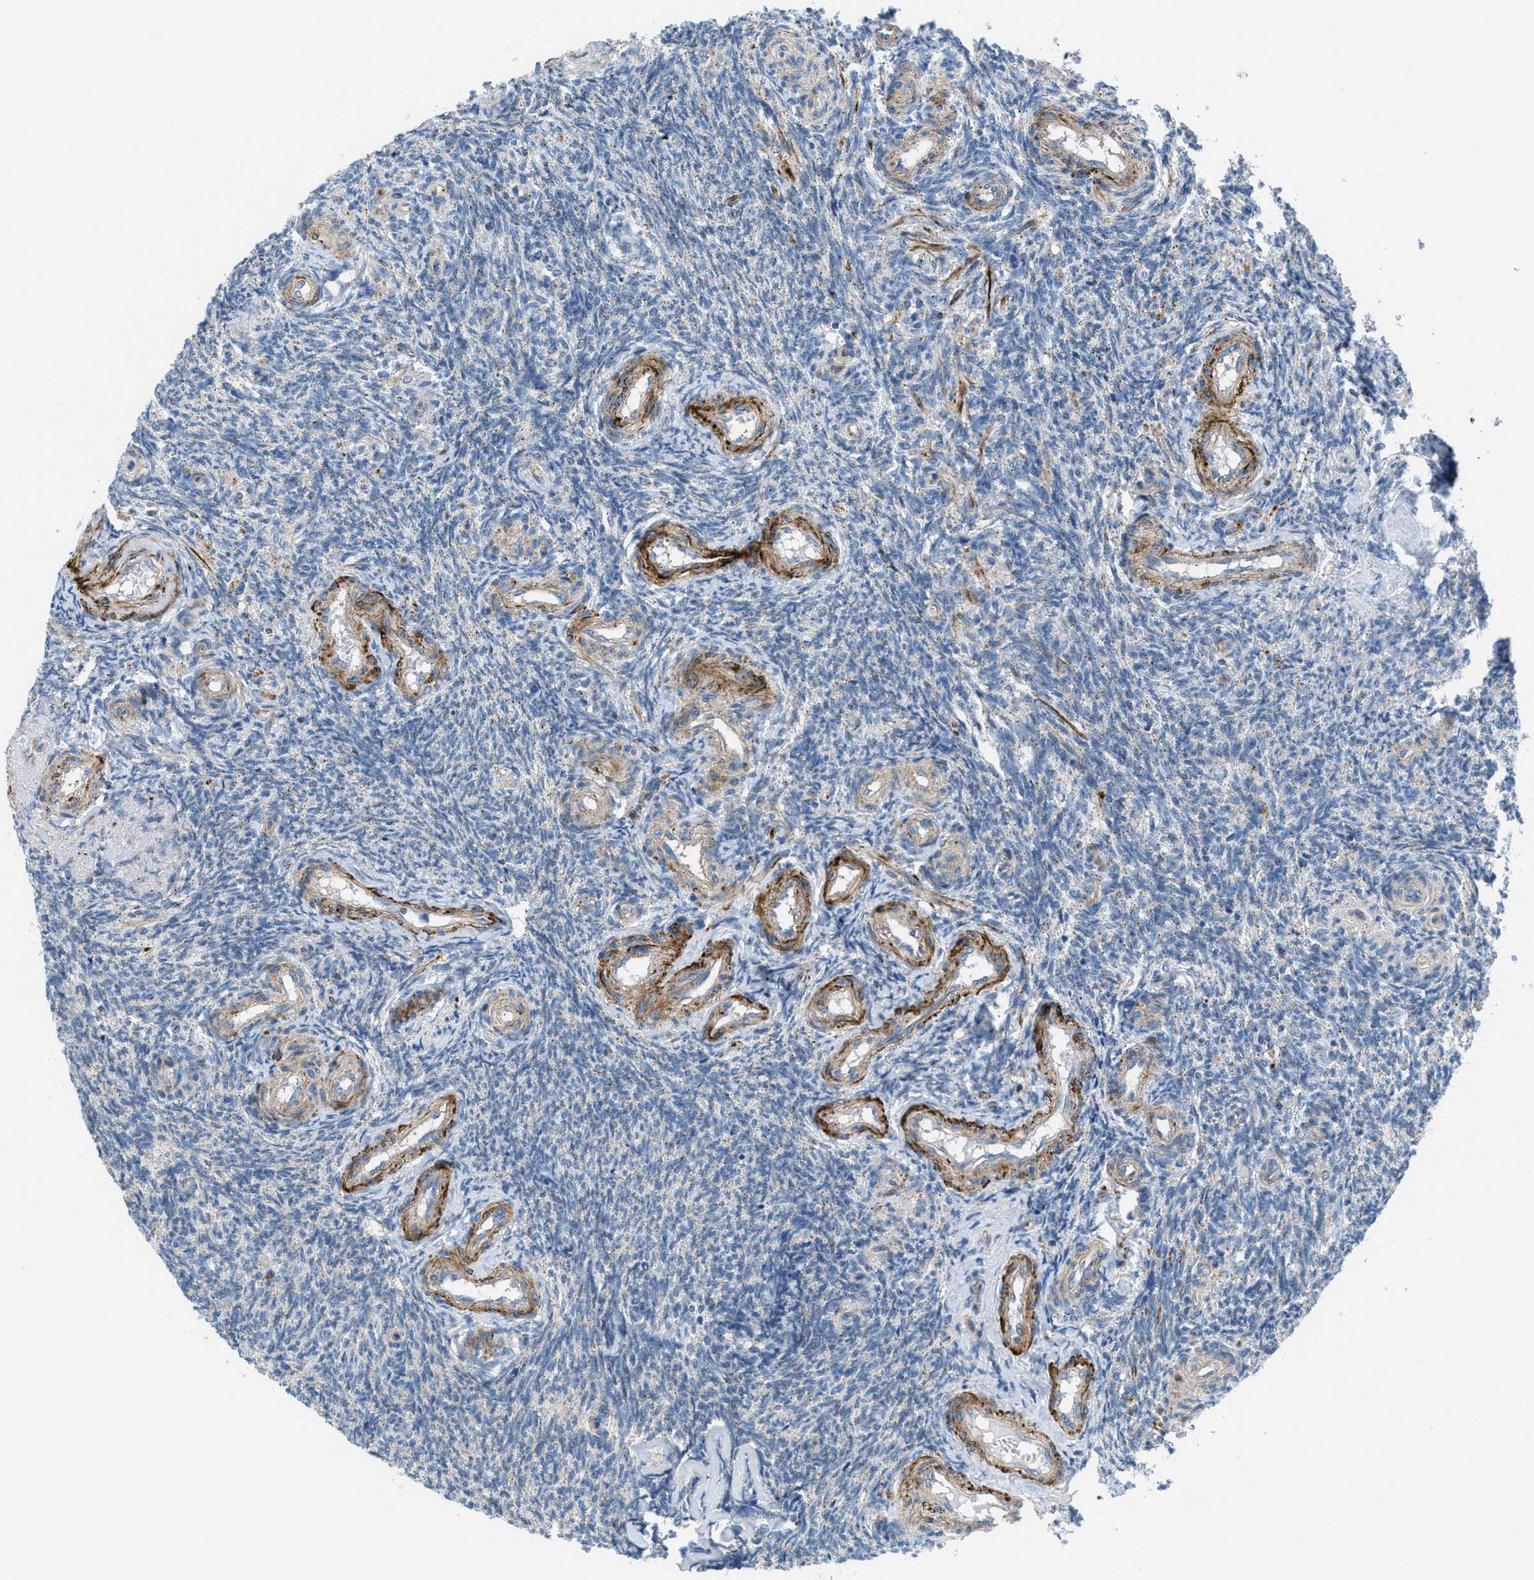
{"staining": {"intensity": "weak", "quantity": "<25%", "location": "cytoplasmic/membranous"}, "tissue": "ovary", "cell_type": "Ovarian stroma cells", "image_type": "normal", "snomed": [{"axis": "morphology", "description": "Normal tissue, NOS"}, {"axis": "topography", "description": "Ovary"}], "caption": "The micrograph reveals no staining of ovarian stroma cells in unremarkable ovary.", "gene": "MFSD13A", "patient": {"sex": "female", "age": 41}}